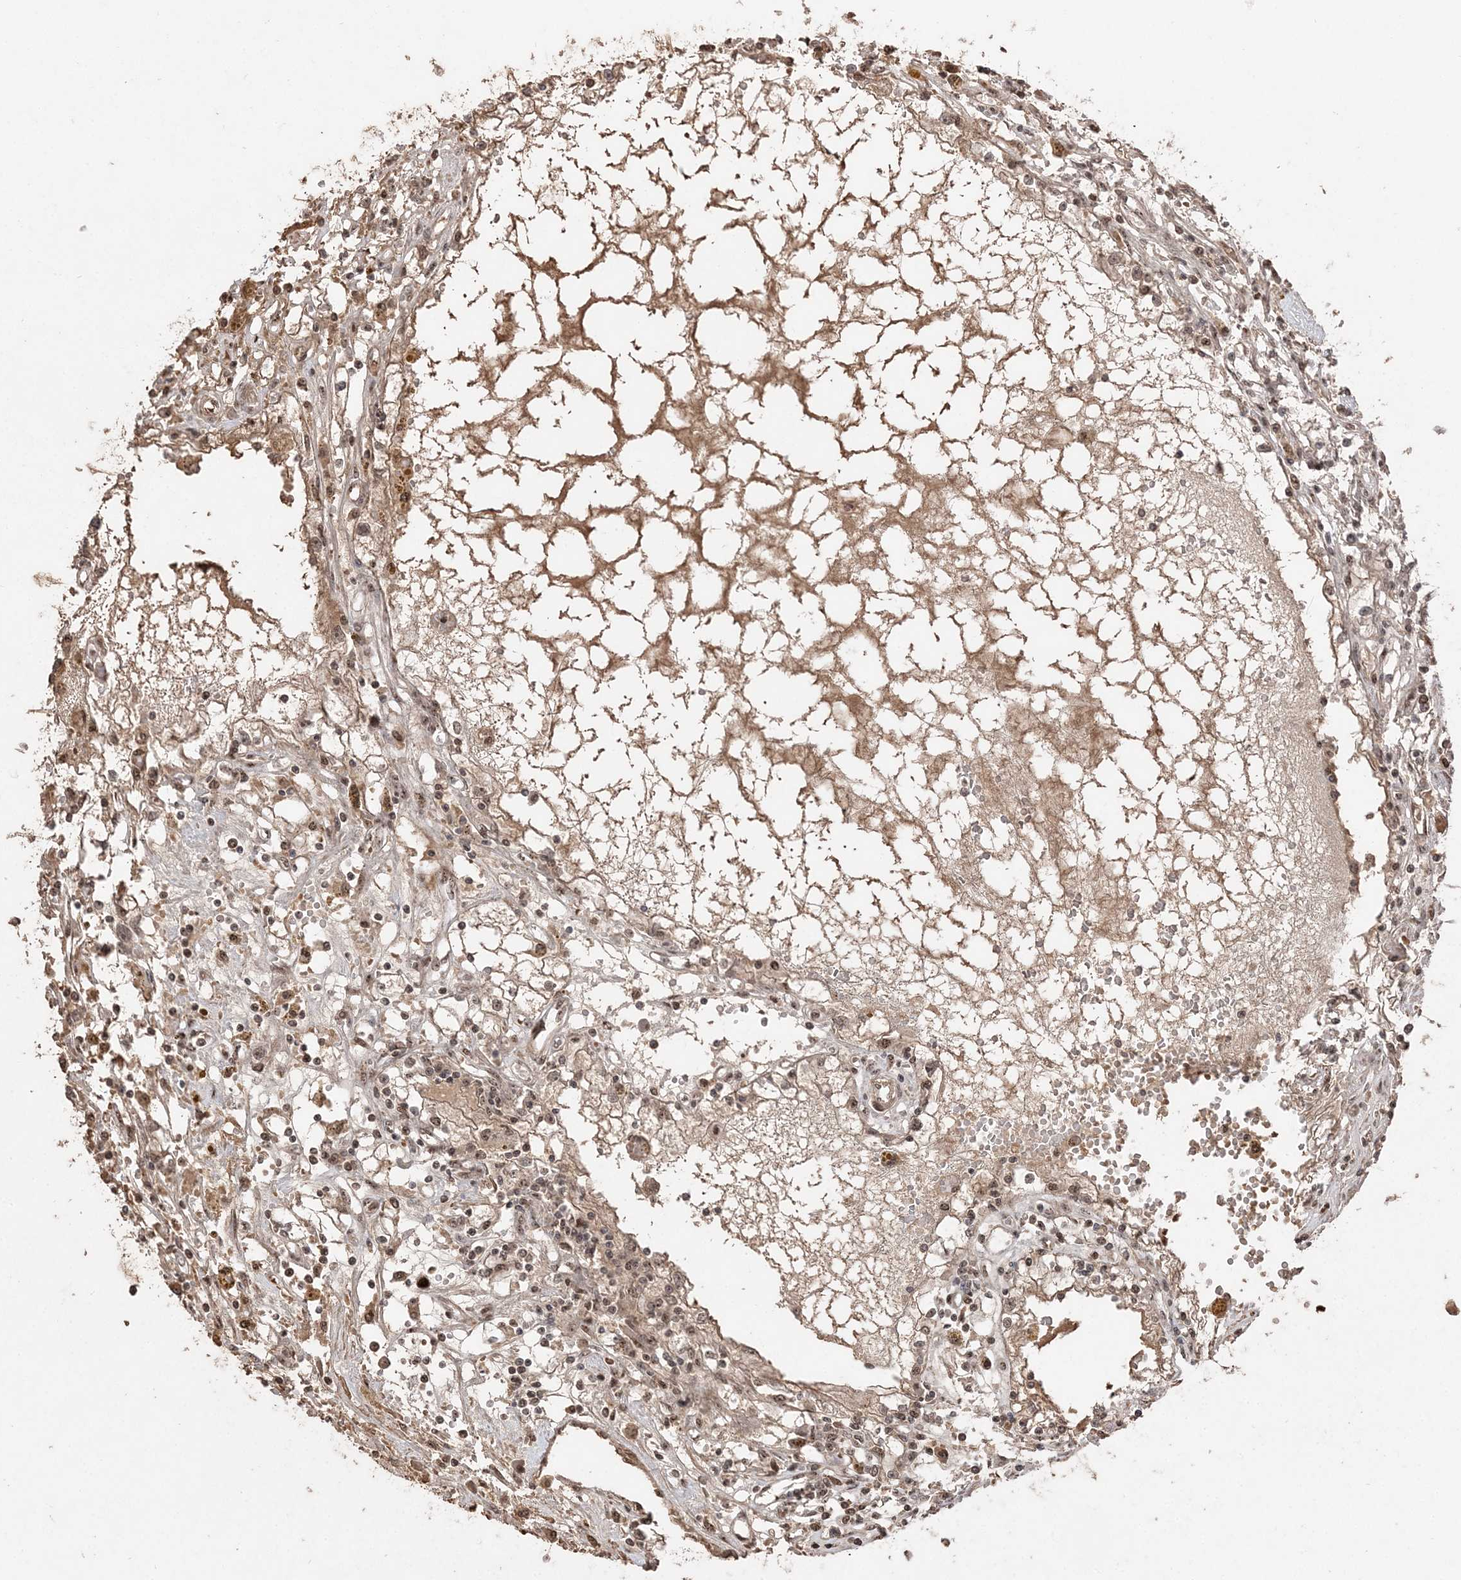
{"staining": {"intensity": "moderate", "quantity": ">75%", "location": "nuclear"}, "tissue": "renal cancer", "cell_type": "Tumor cells", "image_type": "cancer", "snomed": [{"axis": "morphology", "description": "Adenocarcinoma, NOS"}, {"axis": "topography", "description": "Kidney"}], "caption": "IHC histopathology image of human adenocarcinoma (renal) stained for a protein (brown), which shows medium levels of moderate nuclear expression in approximately >75% of tumor cells.", "gene": "RBM17", "patient": {"sex": "male", "age": 56}}